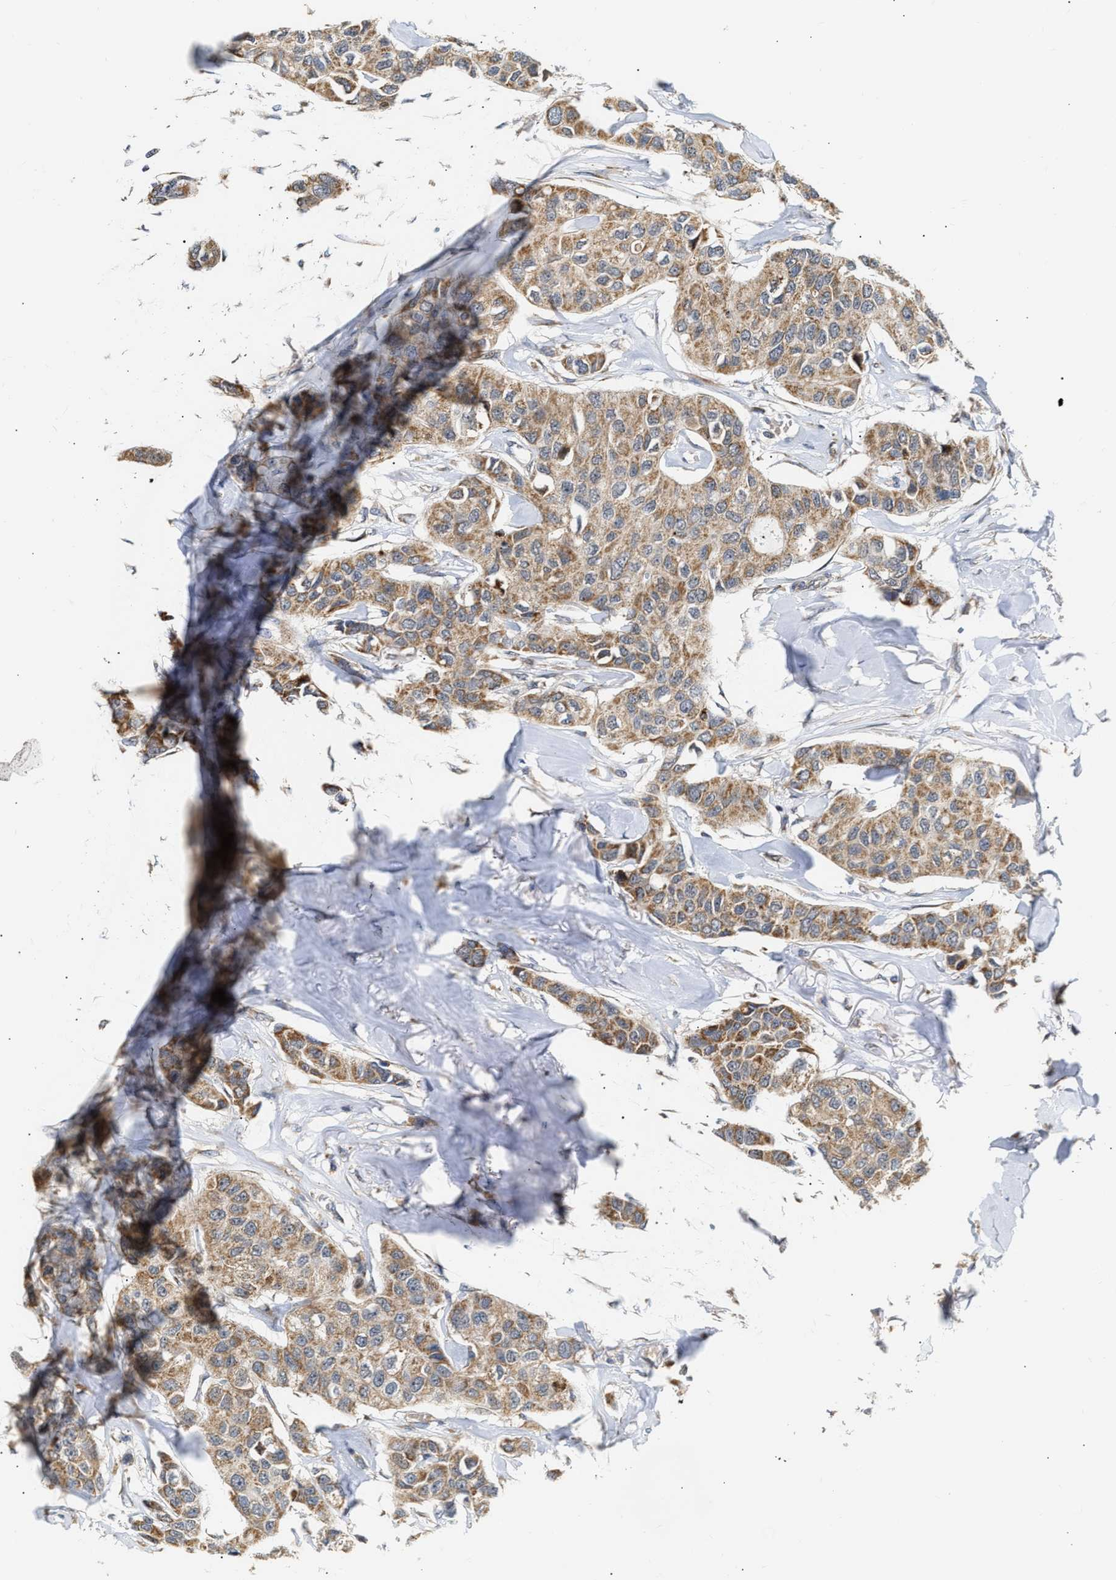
{"staining": {"intensity": "moderate", "quantity": ">75%", "location": "cytoplasmic/membranous"}, "tissue": "breast cancer", "cell_type": "Tumor cells", "image_type": "cancer", "snomed": [{"axis": "morphology", "description": "Duct carcinoma"}, {"axis": "topography", "description": "Breast"}], "caption": "The histopathology image demonstrates staining of infiltrating ductal carcinoma (breast), revealing moderate cytoplasmic/membranous protein expression (brown color) within tumor cells.", "gene": "DEPTOR", "patient": {"sex": "female", "age": 80}}